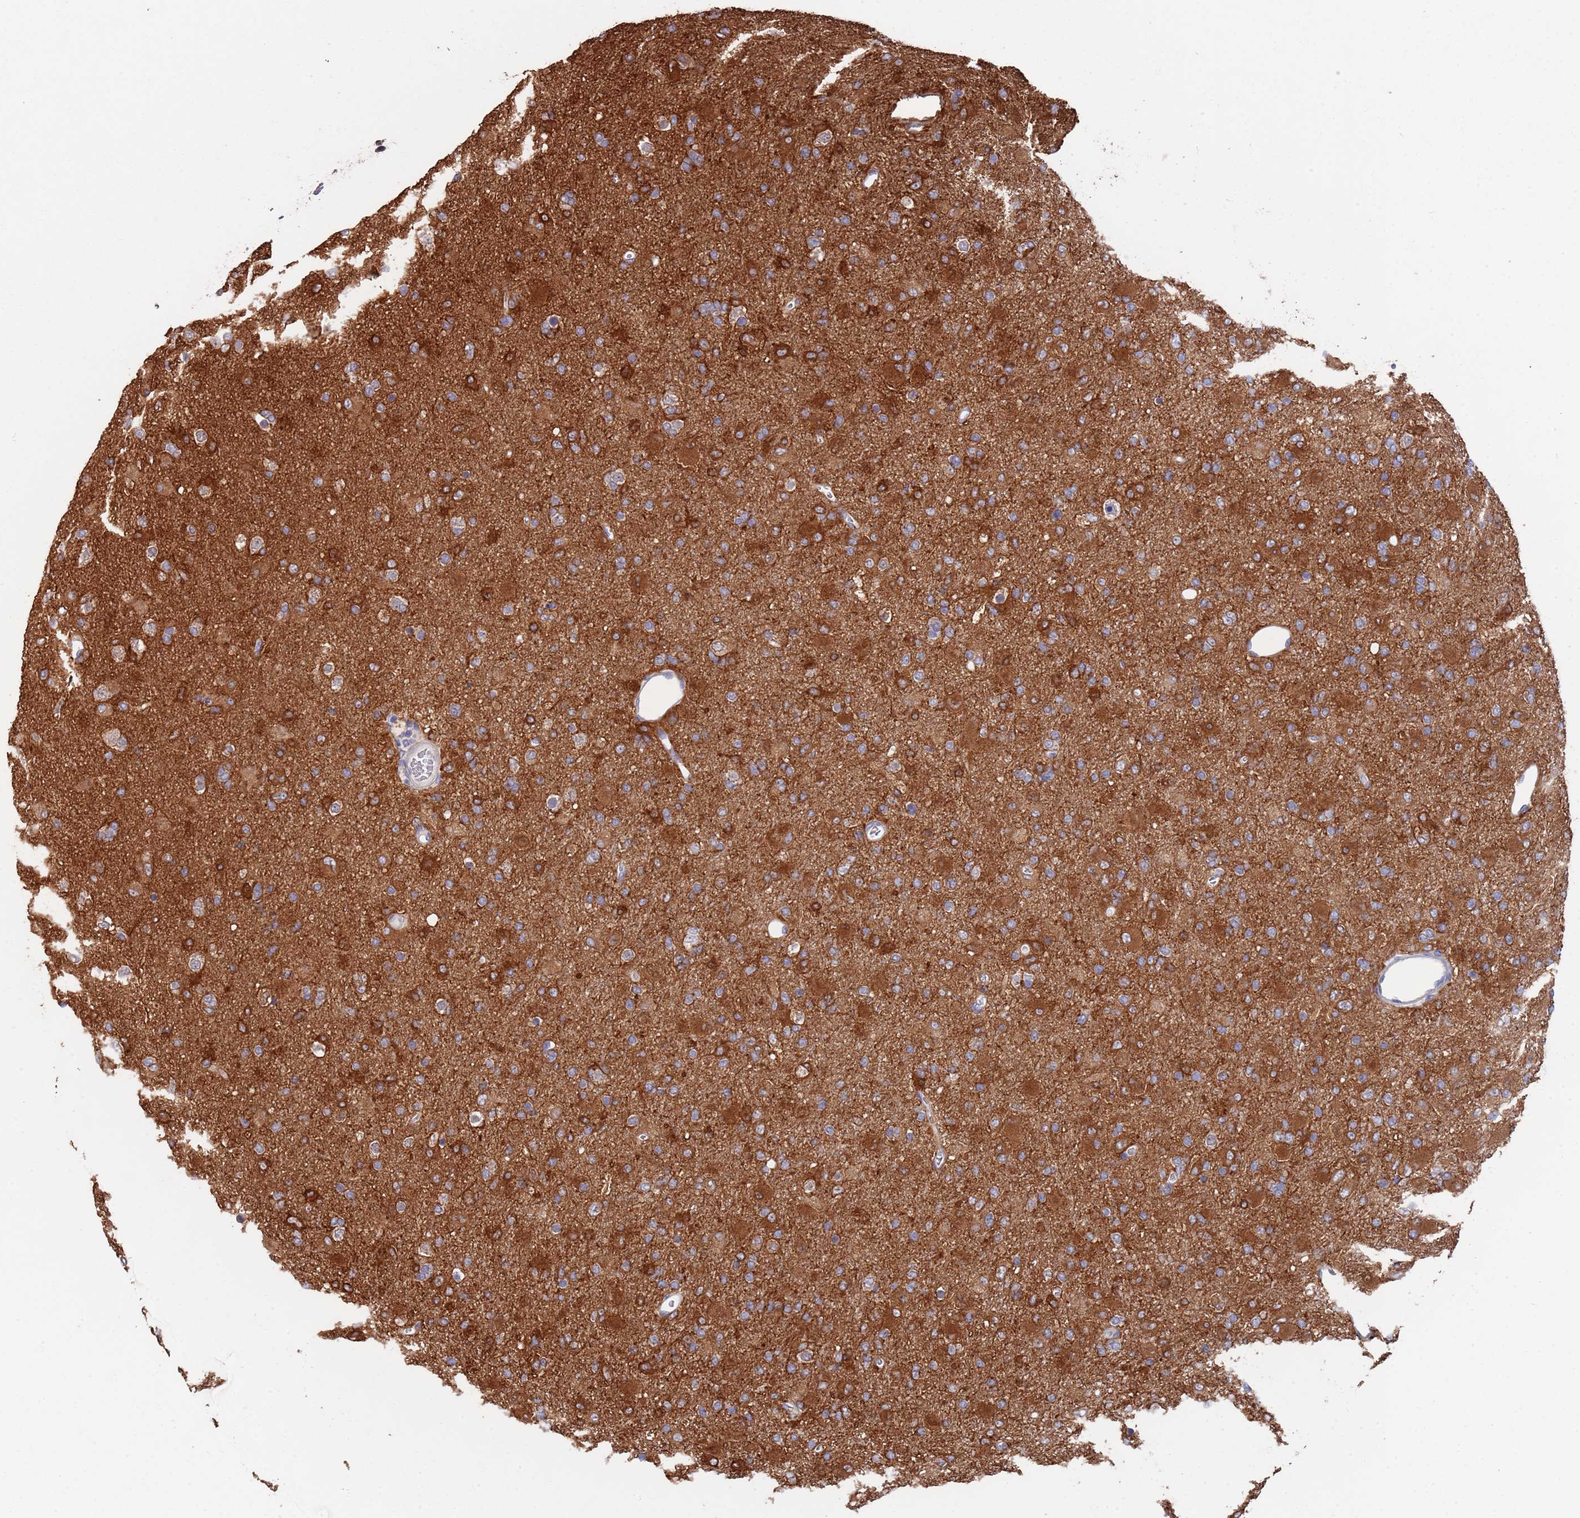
{"staining": {"intensity": "strong", "quantity": "25%-75%", "location": "cytoplasmic/membranous"}, "tissue": "glioma", "cell_type": "Tumor cells", "image_type": "cancer", "snomed": [{"axis": "morphology", "description": "Glioma, malignant, Low grade"}, {"axis": "topography", "description": "Brain"}], "caption": "Immunohistochemical staining of malignant glioma (low-grade) displays high levels of strong cytoplasmic/membranous protein staining in about 25%-75% of tumor cells. (DAB (3,3'-diaminobenzidine) IHC, brown staining for protein, blue staining for nuclei).", "gene": "ANK2", "patient": {"sex": "male", "age": 65}}